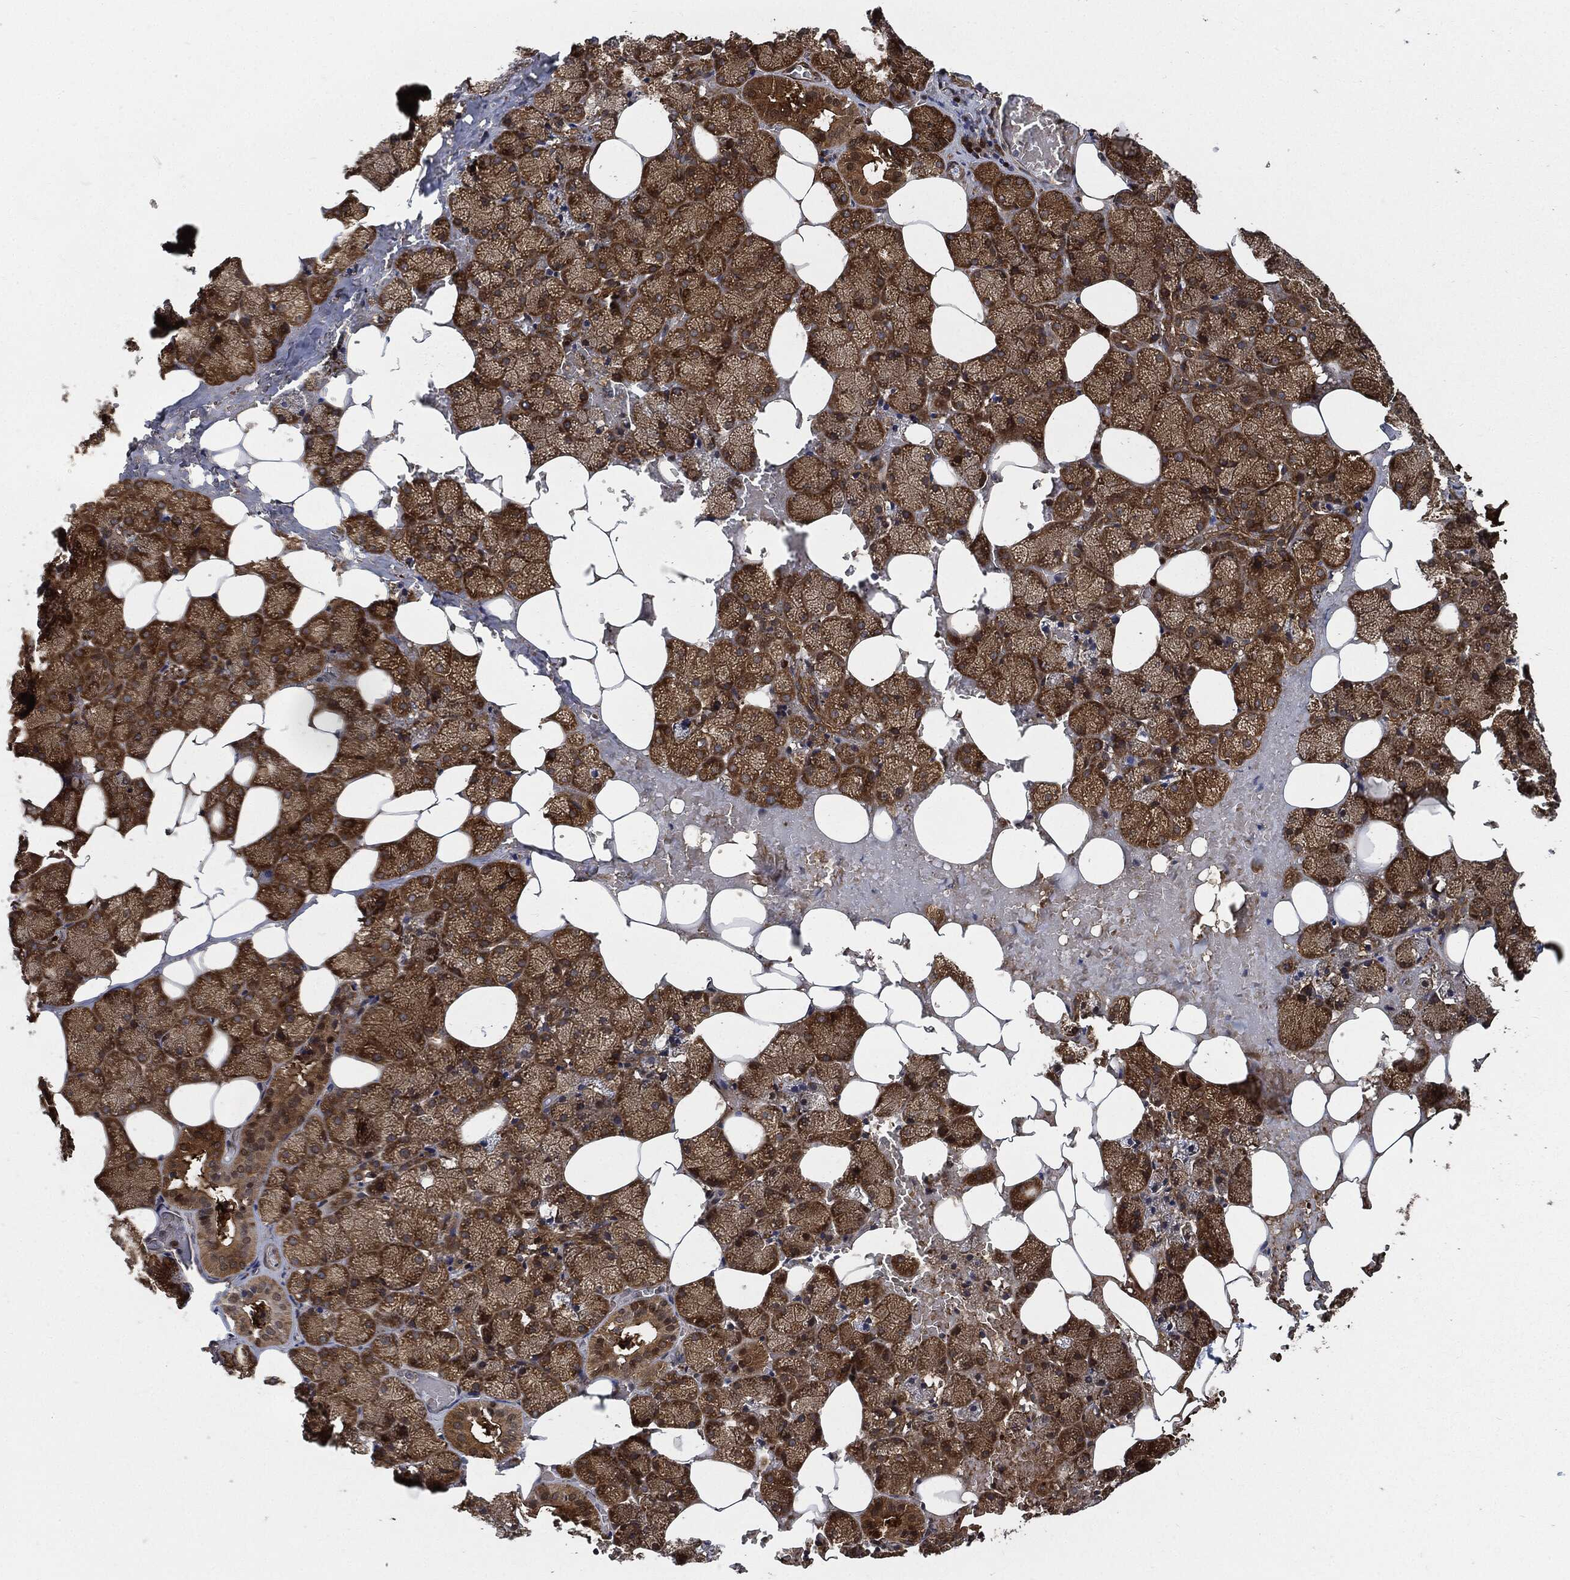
{"staining": {"intensity": "strong", "quantity": ">75%", "location": "cytoplasmic/membranous"}, "tissue": "salivary gland", "cell_type": "Glandular cells", "image_type": "normal", "snomed": [{"axis": "morphology", "description": "Normal tissue, NOS"}, {"axis": "topography", "description": "Salivary gland"}], "caption": "DAB immunohistochemical staining of normal human salivary gland exhibits strong cytoplasmic/membranous protein positivity in approximately >75% of glandular cells.", "gene": "PRDX2", "patient": {"sex": "male", "age": 38}}